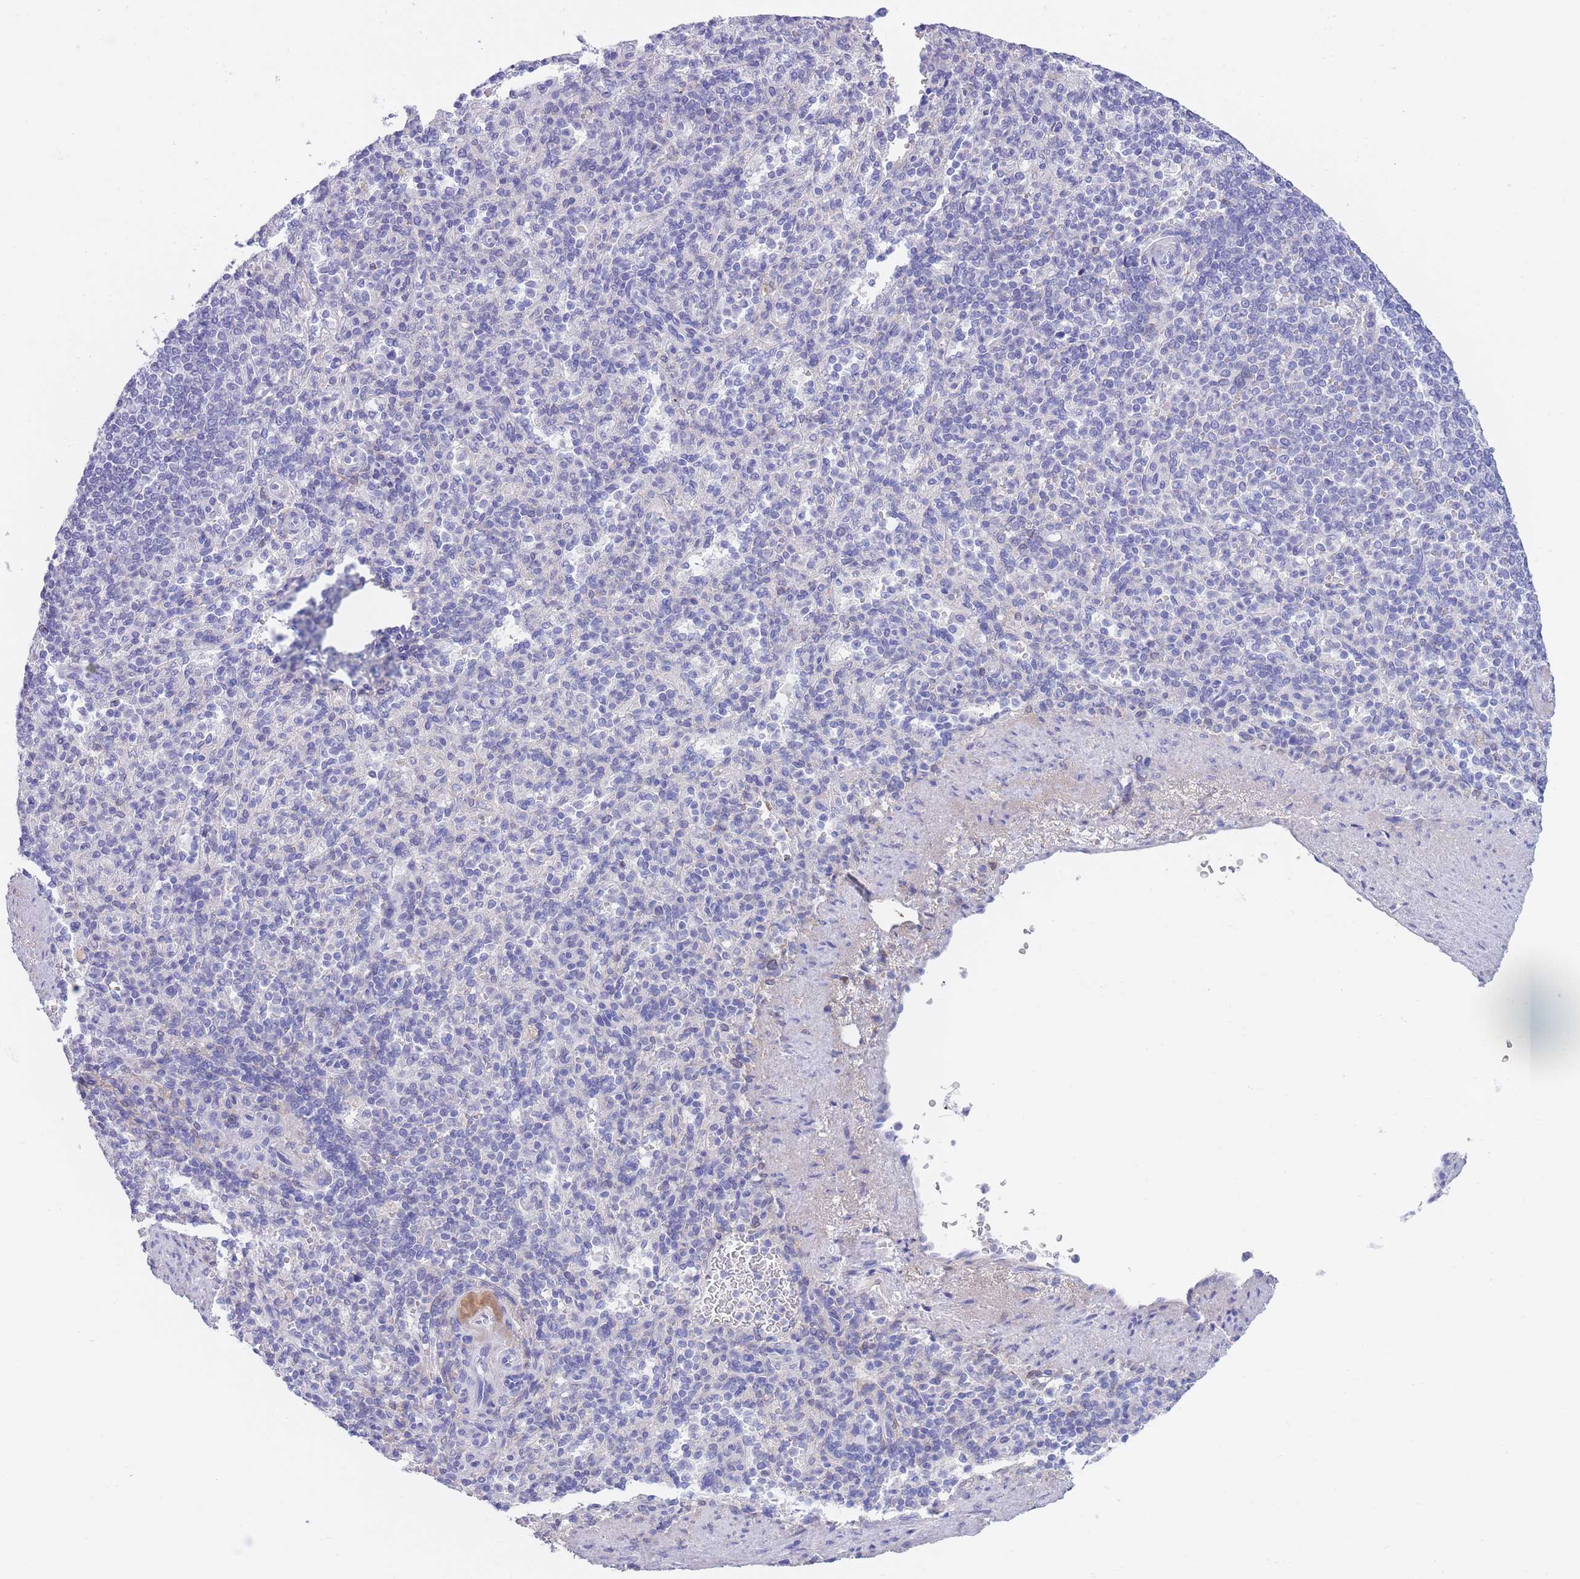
{"staining": {"intensity": "negative", "quantity": "none", "location": "none"}, "tissue": "spleen", "cell_type": "Cells in red pulp", "image_type": "normal", "snomed": [{"axis": "morphology", "description": "Normal tissue, NOS"}, {"axis": "topography", "description": "Spleen"}], "caption": "High power microscopy micrograph of an IHC image of unremarkable spleen, revealing no significant expression in cells in red pulp. (DAB immunohistochemistry (IHC) with hematoxylin counter stain).", "gene": "PCDHB3", "patient": {"sex": "female", "age": 74}}